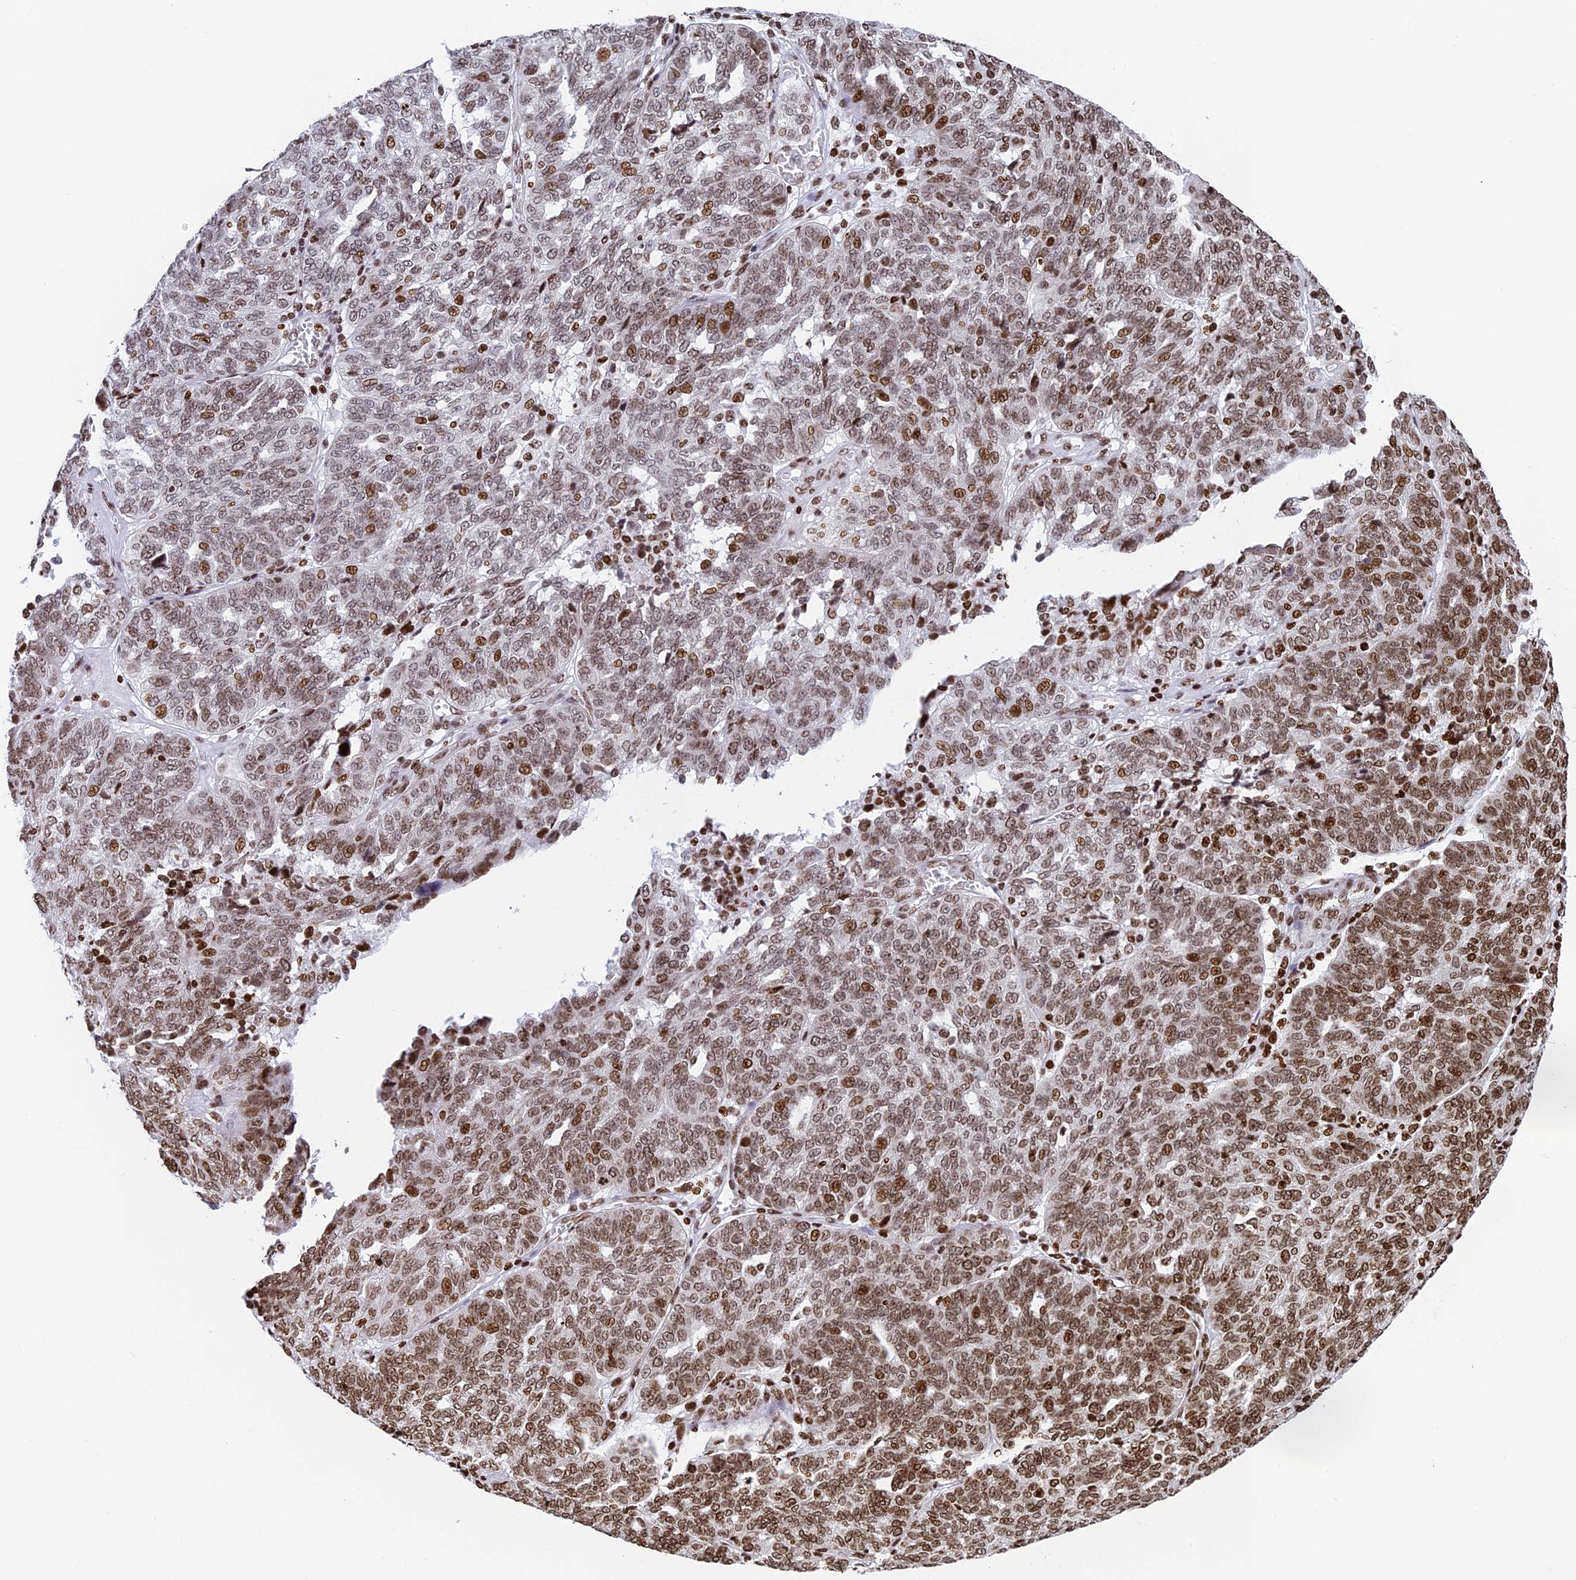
{"staining": {"intensity": "moderate", "quantity": ">75%", "location": "nuclear"}, "tissue": "ovarian cancer", "cell_type": "Tumor cells", "image_type": "cancer", "snomed": [{"axis": "morphology", "description": "Cystadenocarcinoma, serous, NOS"}, {"axis": "topography", "description": "Ovary"}], "caption": "High-magnification brightfield microscopy of serous cystadenocarcinoma (ovarian) stained with DAB (brown) and counterstained with hematoxylin (blue). tumor cells exhibit moderate nuclear positivity is seen in about>75% of cells.", "gene": "RPAP1", "patient": {"sex": "female", "age": 59}}